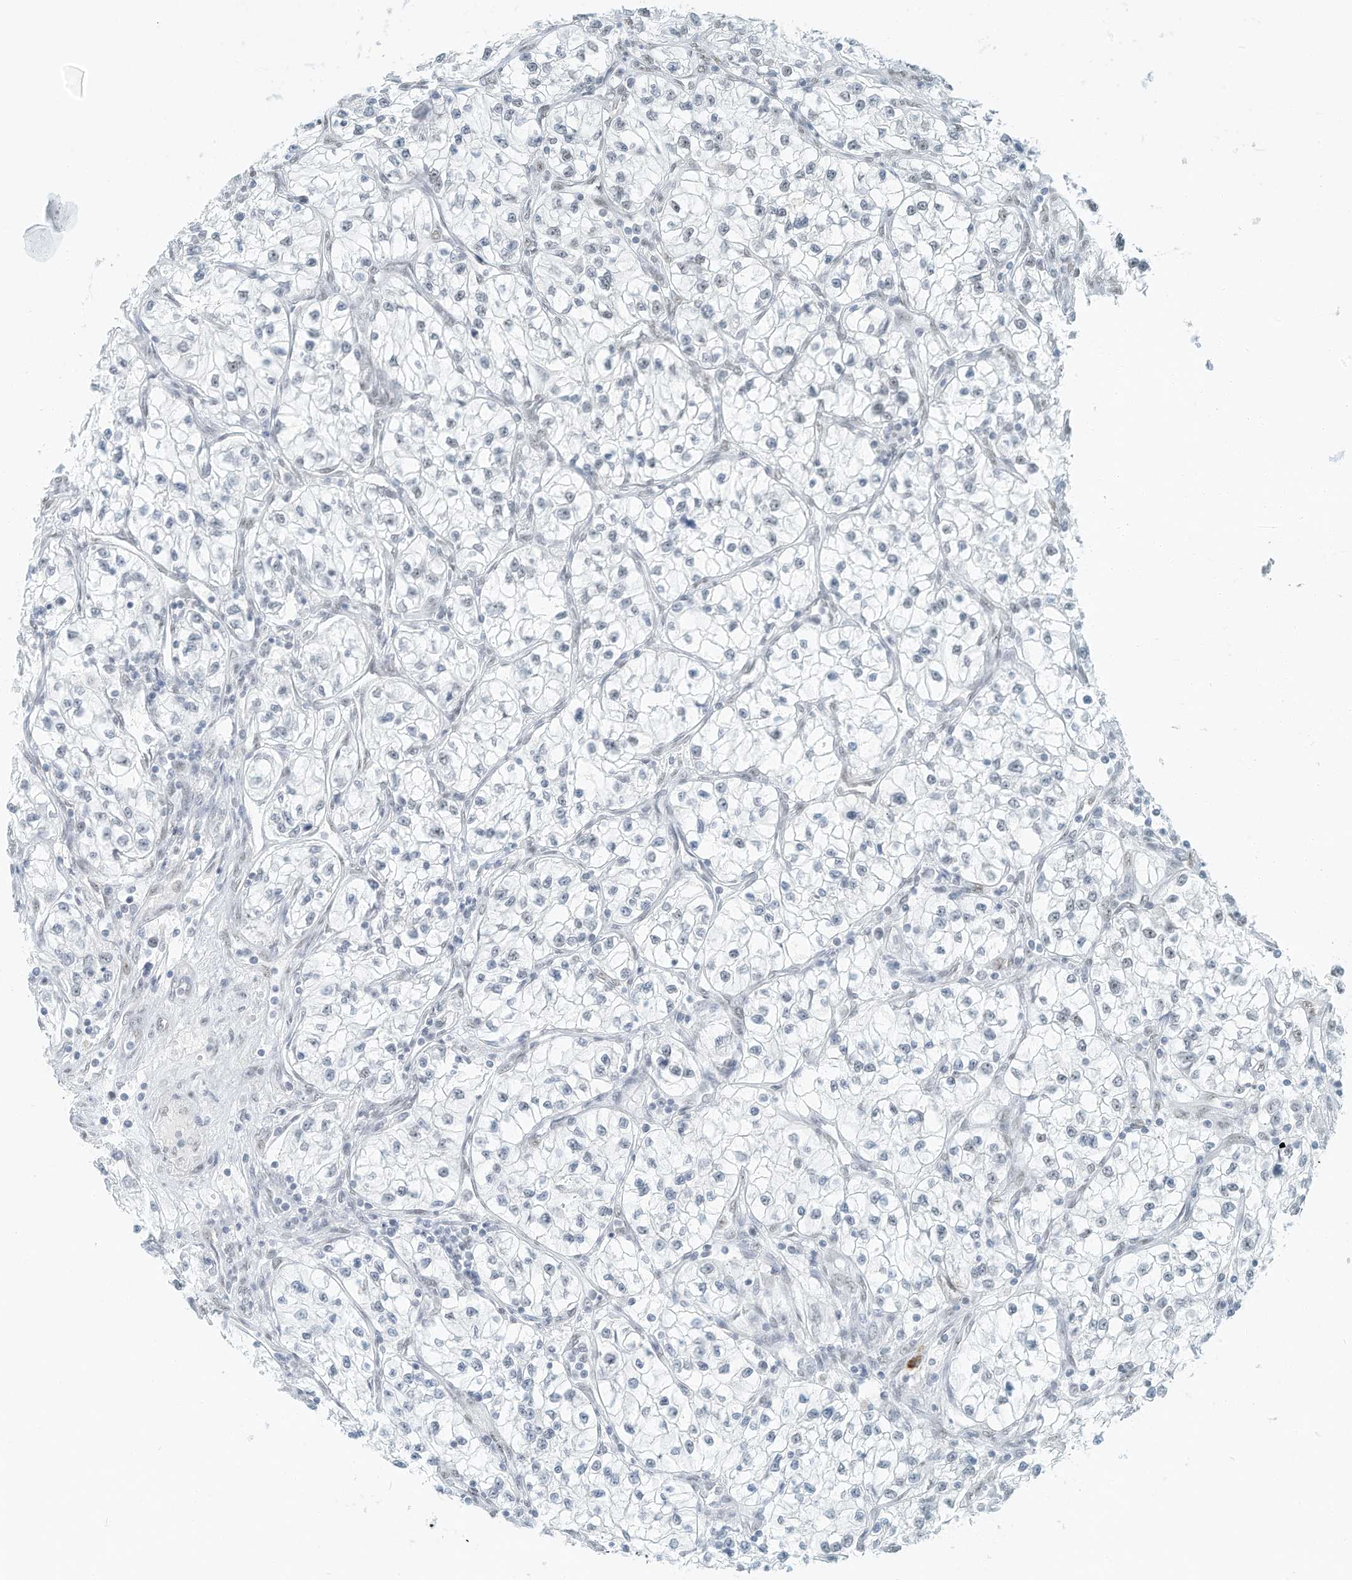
{"staining": {"intensity": "negative", "quantity": "none", "location": "none"}, "tissue": "renal cancer", "cell_type": "Tumor cells", "image_type": "cancer", "snomed": [{"axis": "morphology", "description": "Adenocarcinoma, NOS"}, {"axis": "topography", "description": "Kidney"}], "caption": "Human renal cancer stained for a protein using immunohistochemistry (IHC) demonstrates no staining in tumor cells.", "gene": "PGC", "patient": {"sex": "female", "age": 57}}